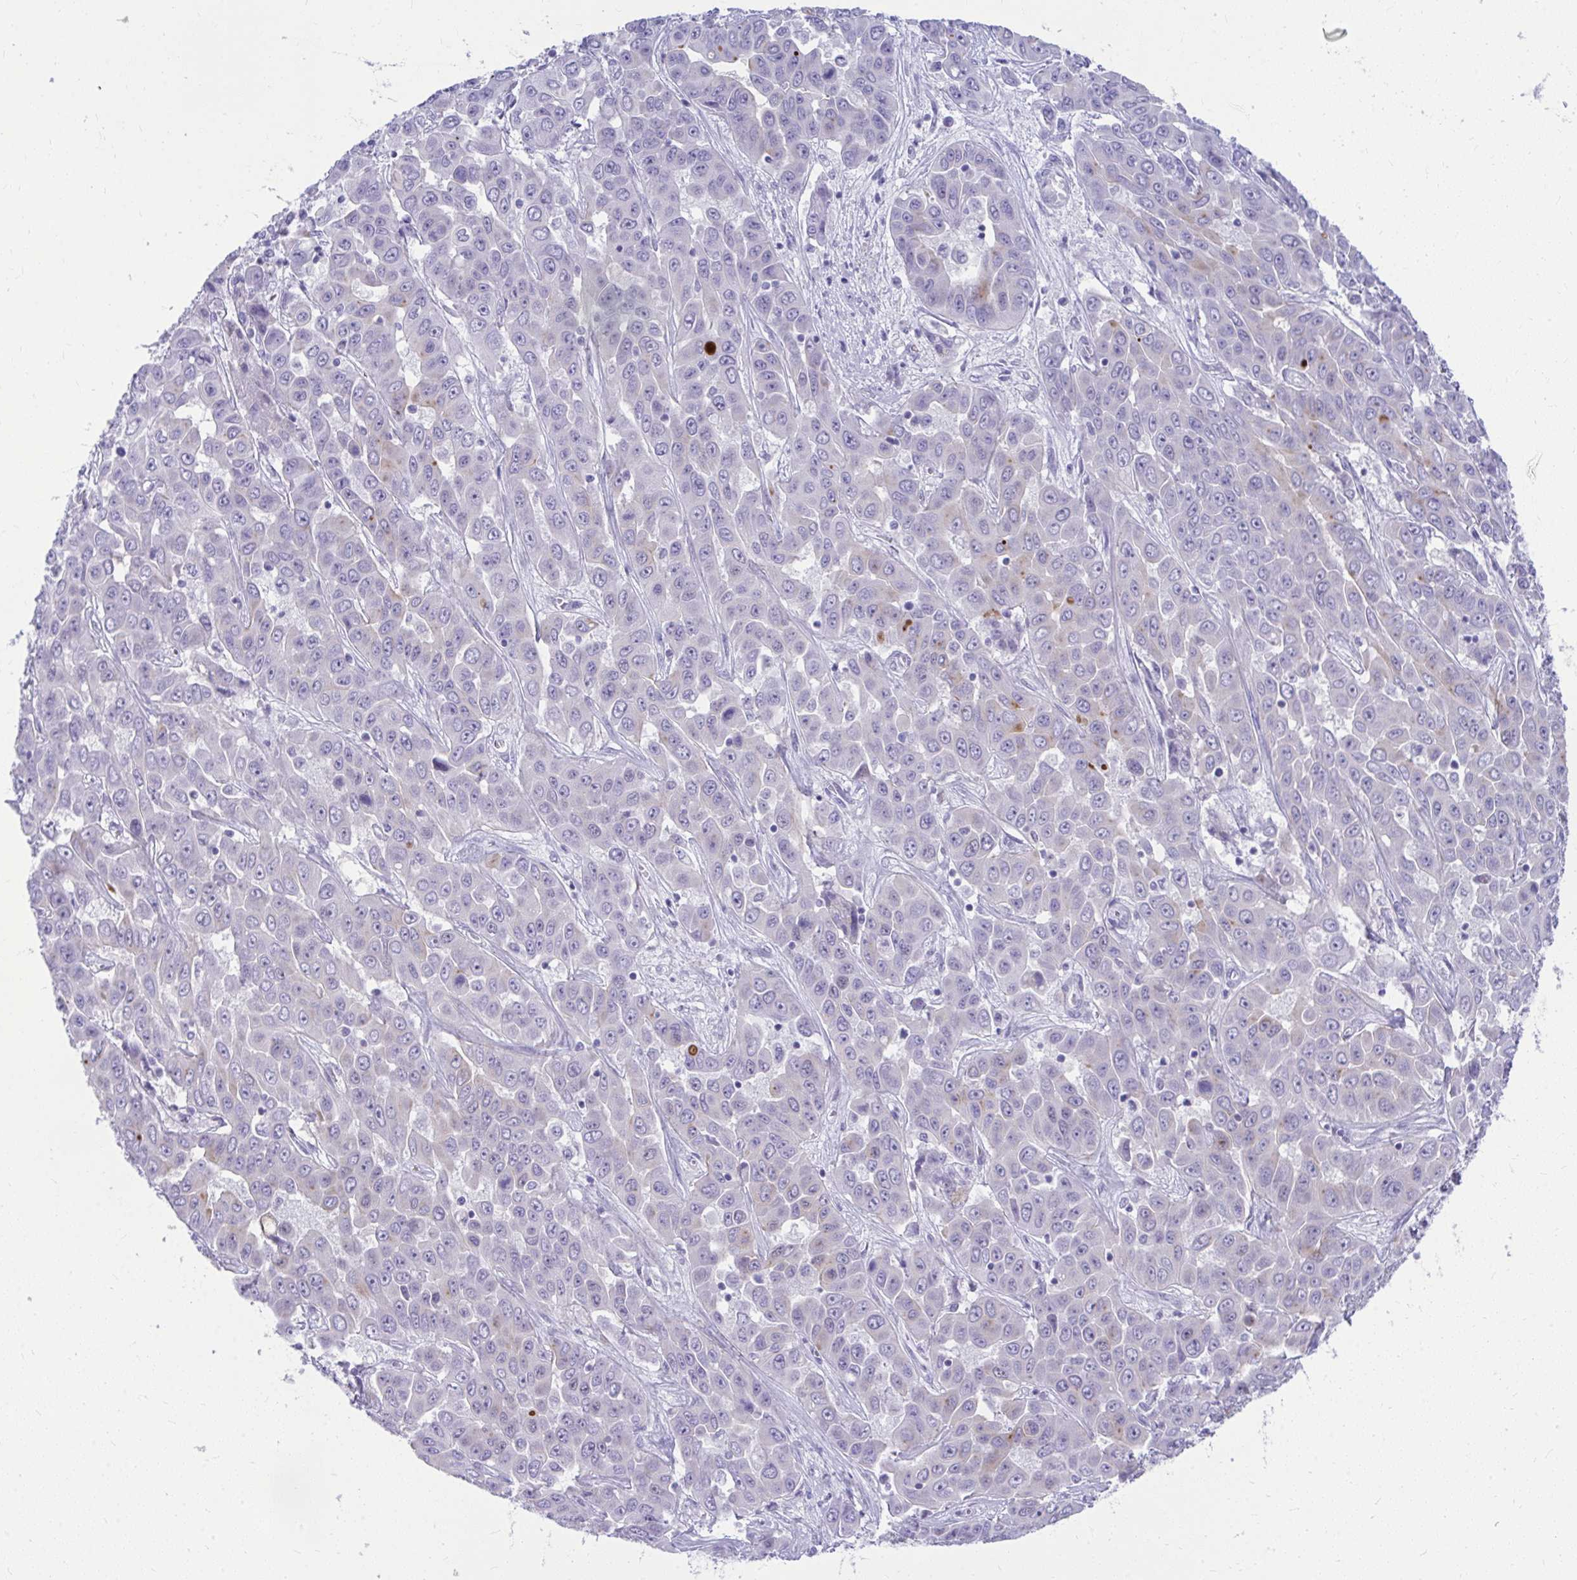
{"staining": {"intensity": "moderate", "quantity": "<25%", "location": "cytoplasmic/membranous"}, "tissue": "liver cancer", "cell_type": "Tumor cells", "image_type": "cancer", "snomed": [{"axis": "morphology", "description": "Cholangiocarcinoma"}, {"axis": "topography", "description": "Liver"}], "caption": "Cholangiocarcinoma (liver) tissue exhibits moderate cytoplasmic/membranous positivity in about <25% of tumor cells", "gene": "OR5F1", "patient": {"sex": "female", "age": 52}}